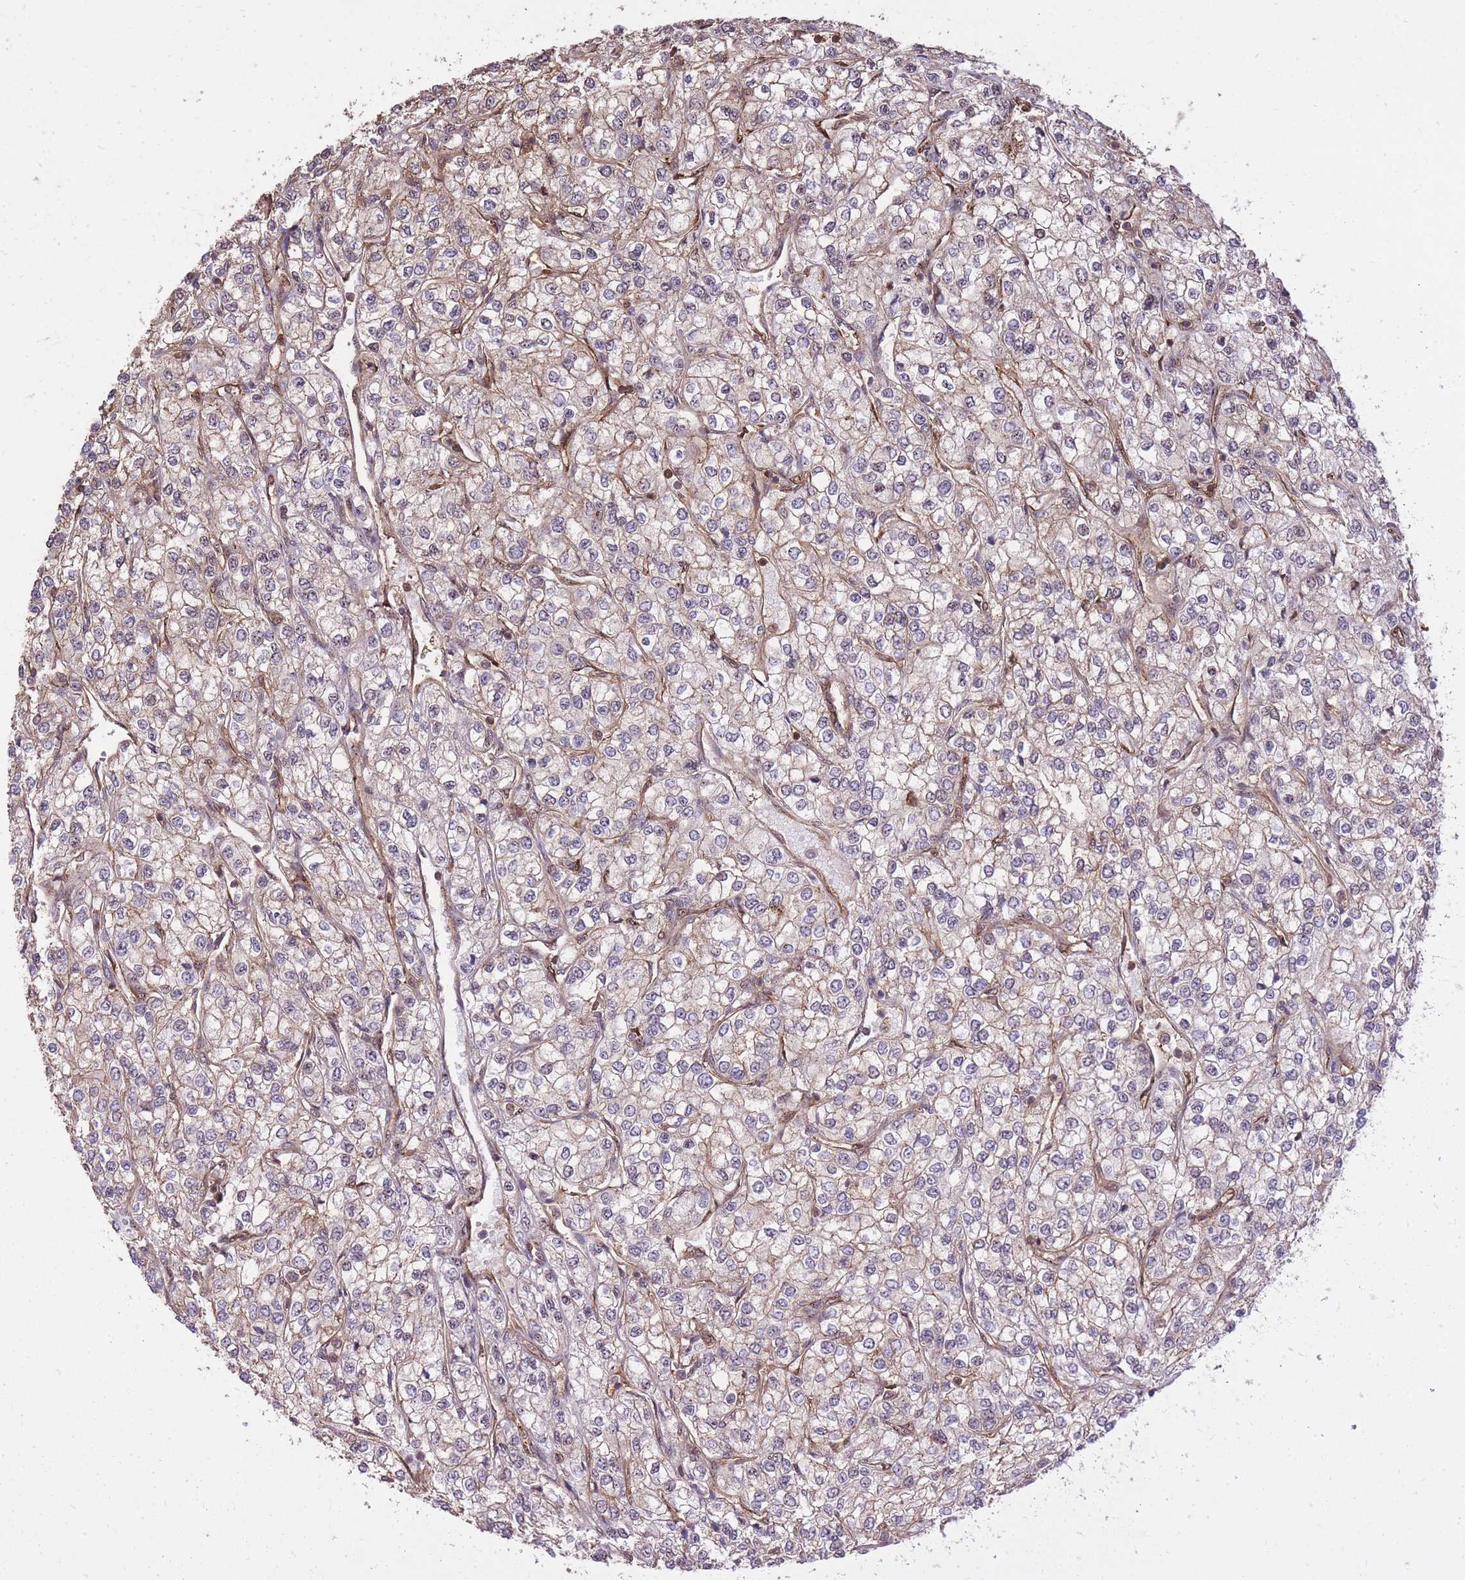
{"staining": {"intensity": "weak", "quantity": "25%-75%", "location": "cytoplasmic/membranous"}, "tissue": "renal cancer", "cell_type": "Tumor cells", "image_type": "cancer", "snomed": [{"axis": "morphology", "description": "Adenocarcinoma, NOS"}, {"axis": "topography", "description": "Kidney"}], "caption": "Renal cancer (adenocarcinoma) tissue displays weak cytoplasmic/membranous expression in about 25%-75% of tumor cells, visualized by immunohistochemistry.", "gene": "PLD1", "patient": {"sex": "male", "age": 80}}